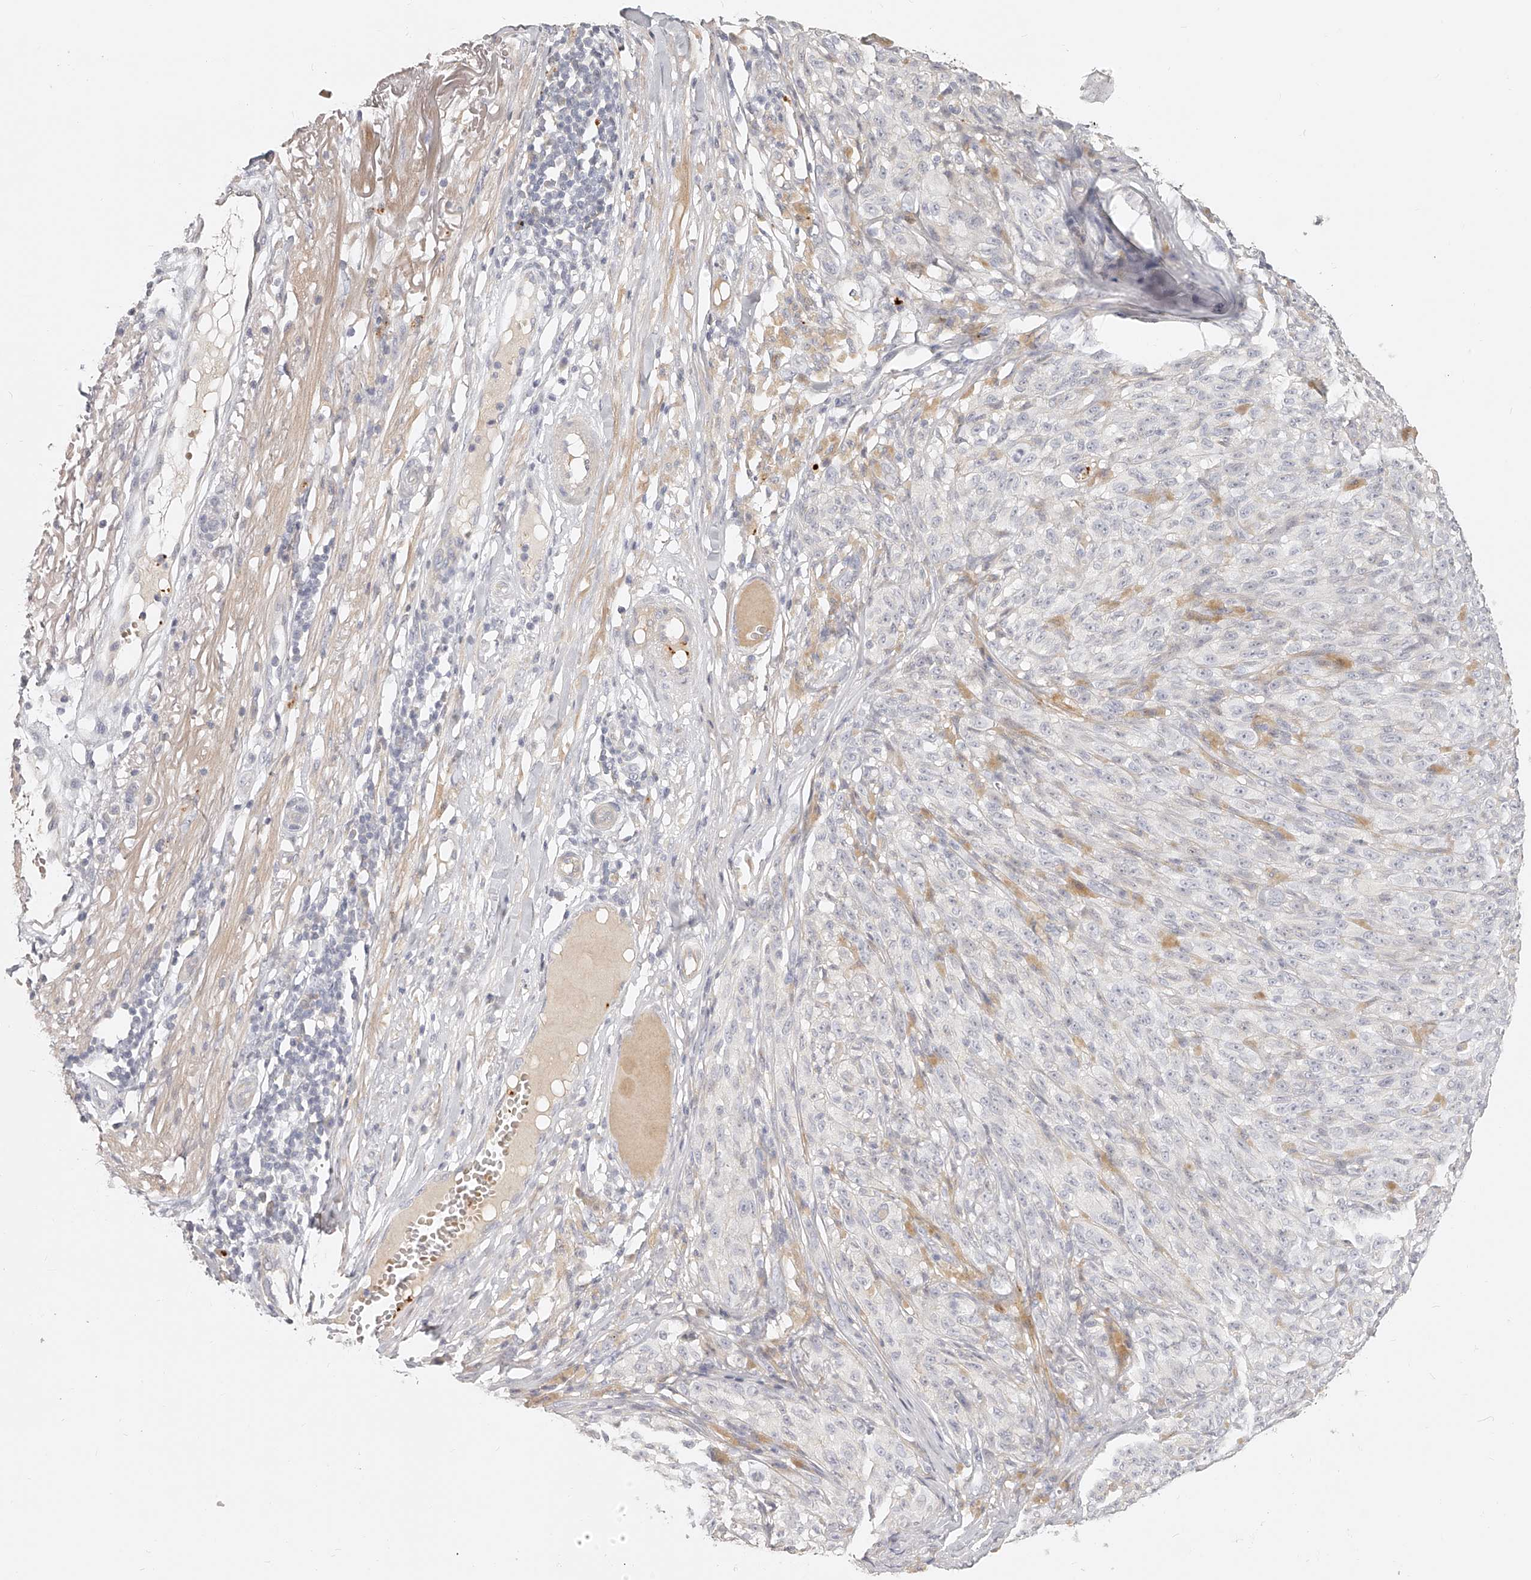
{"staining": {"intensity": "negative", "quantity": "none", "location": "none"}, "tissue": "melanoma", "cell_type": "Tumor cells", "image_type": "cancer", "snomed": [{"axis": "morphology", "description": "Malignant melanoma, NOS"}, {"axis": "topography", "description": "Skin"}], "caption": "The immunohistochemistry (IHC) micrograph has no significant positivity in tumor cells of malignant melanoma tissue.", "gene": "ITGB3", "patient": {"sex": "female", "age": 82}}